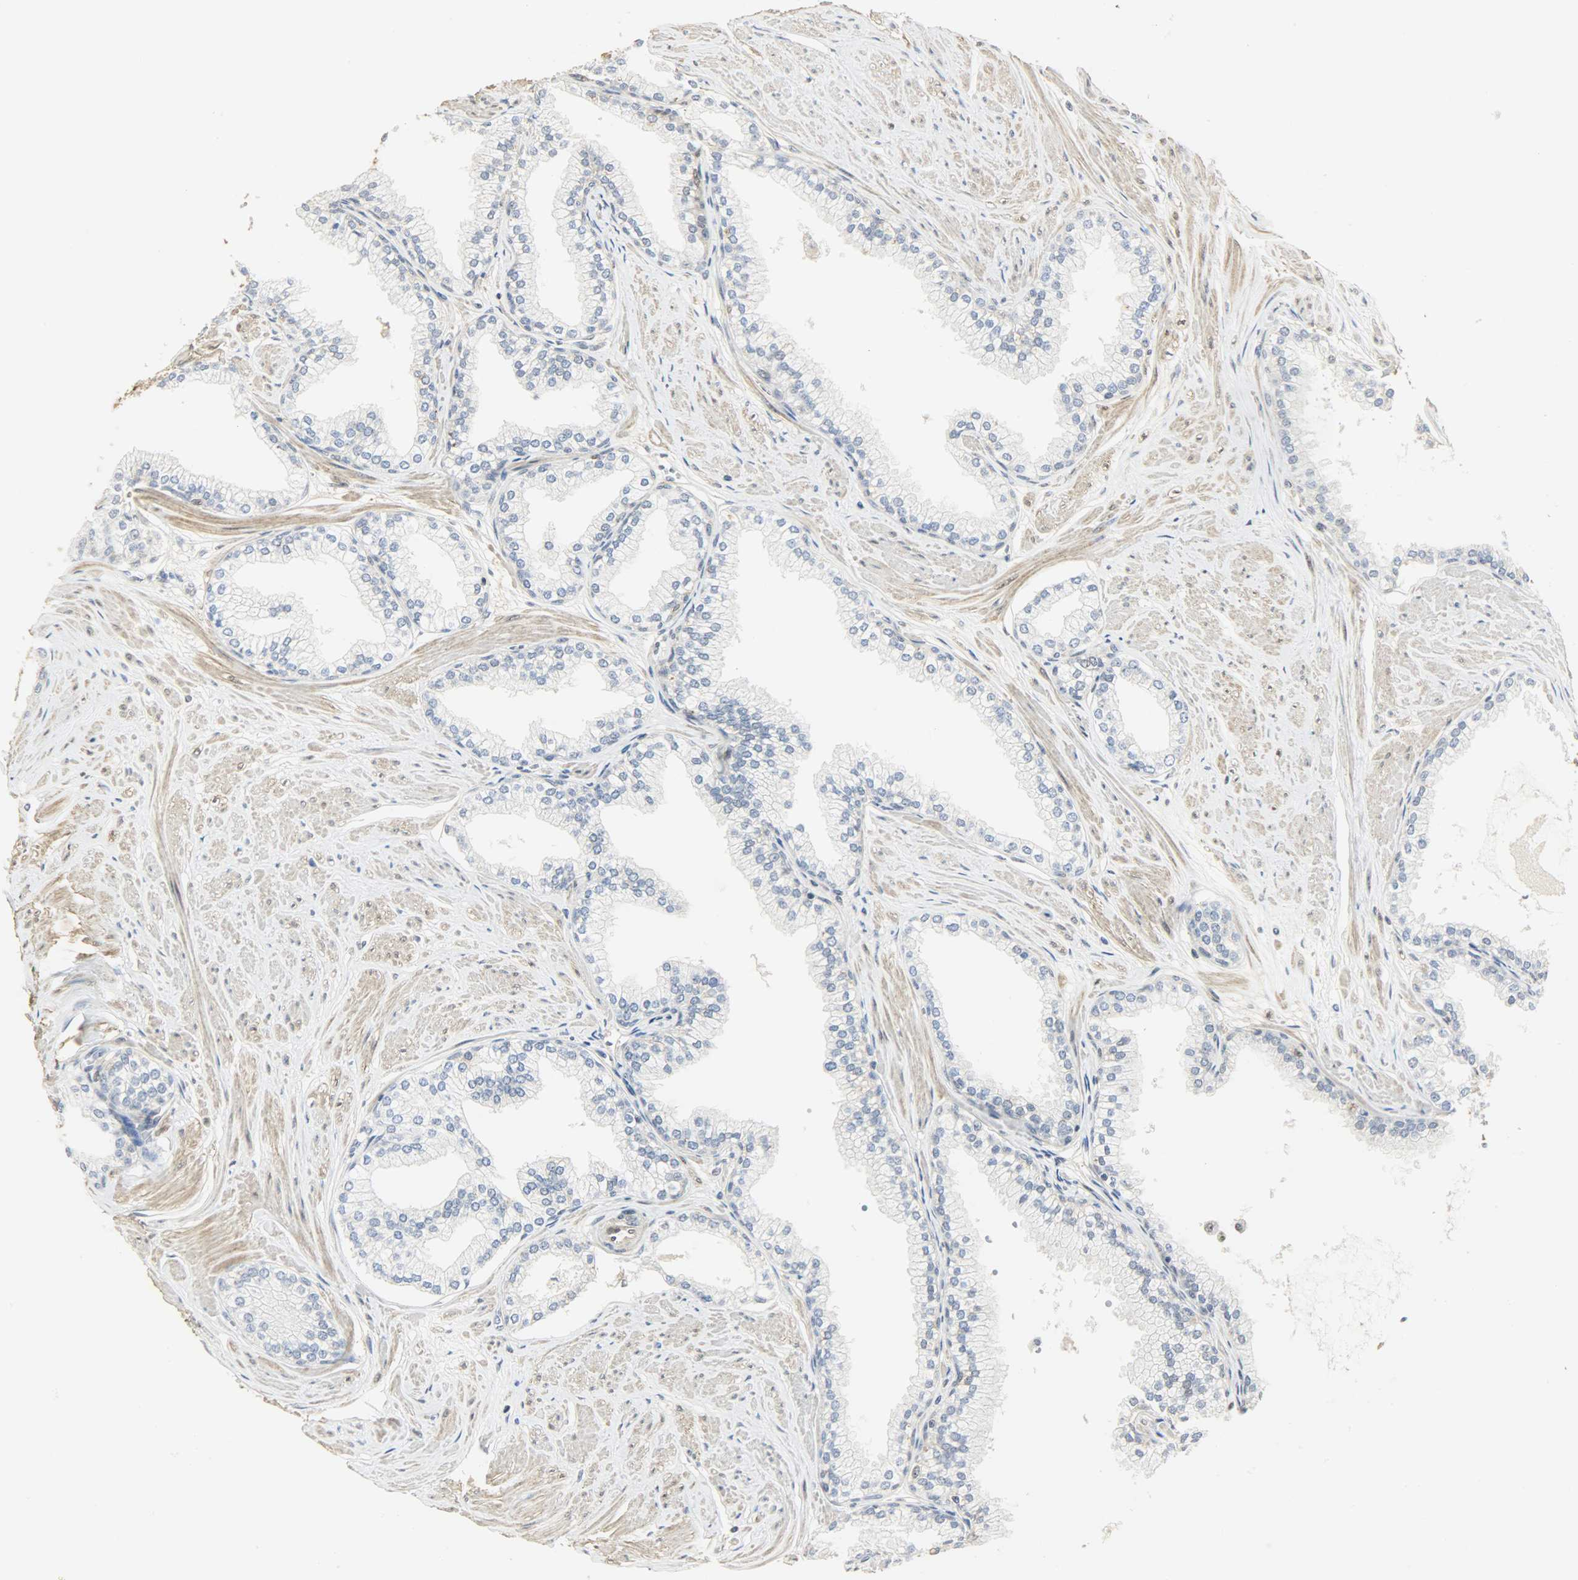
{"staining": {"intensity": "negative", "quantity": "none", "location": "none"}, "tissue": "prostate", "cell_type": "Glandular cells", "image_type": "normal", "snomed": [{"axis": "morphology", "description": "Normal tissue, NOS"}, {"axis": "topography", "description": "Prostate"}], "caption": "DAB immunohistochemical staining of benign human prostate exhibits no significant staining in glandular cells.", "gene": "NPEPL1", "patient": {"sex": "male", "age": 64}}